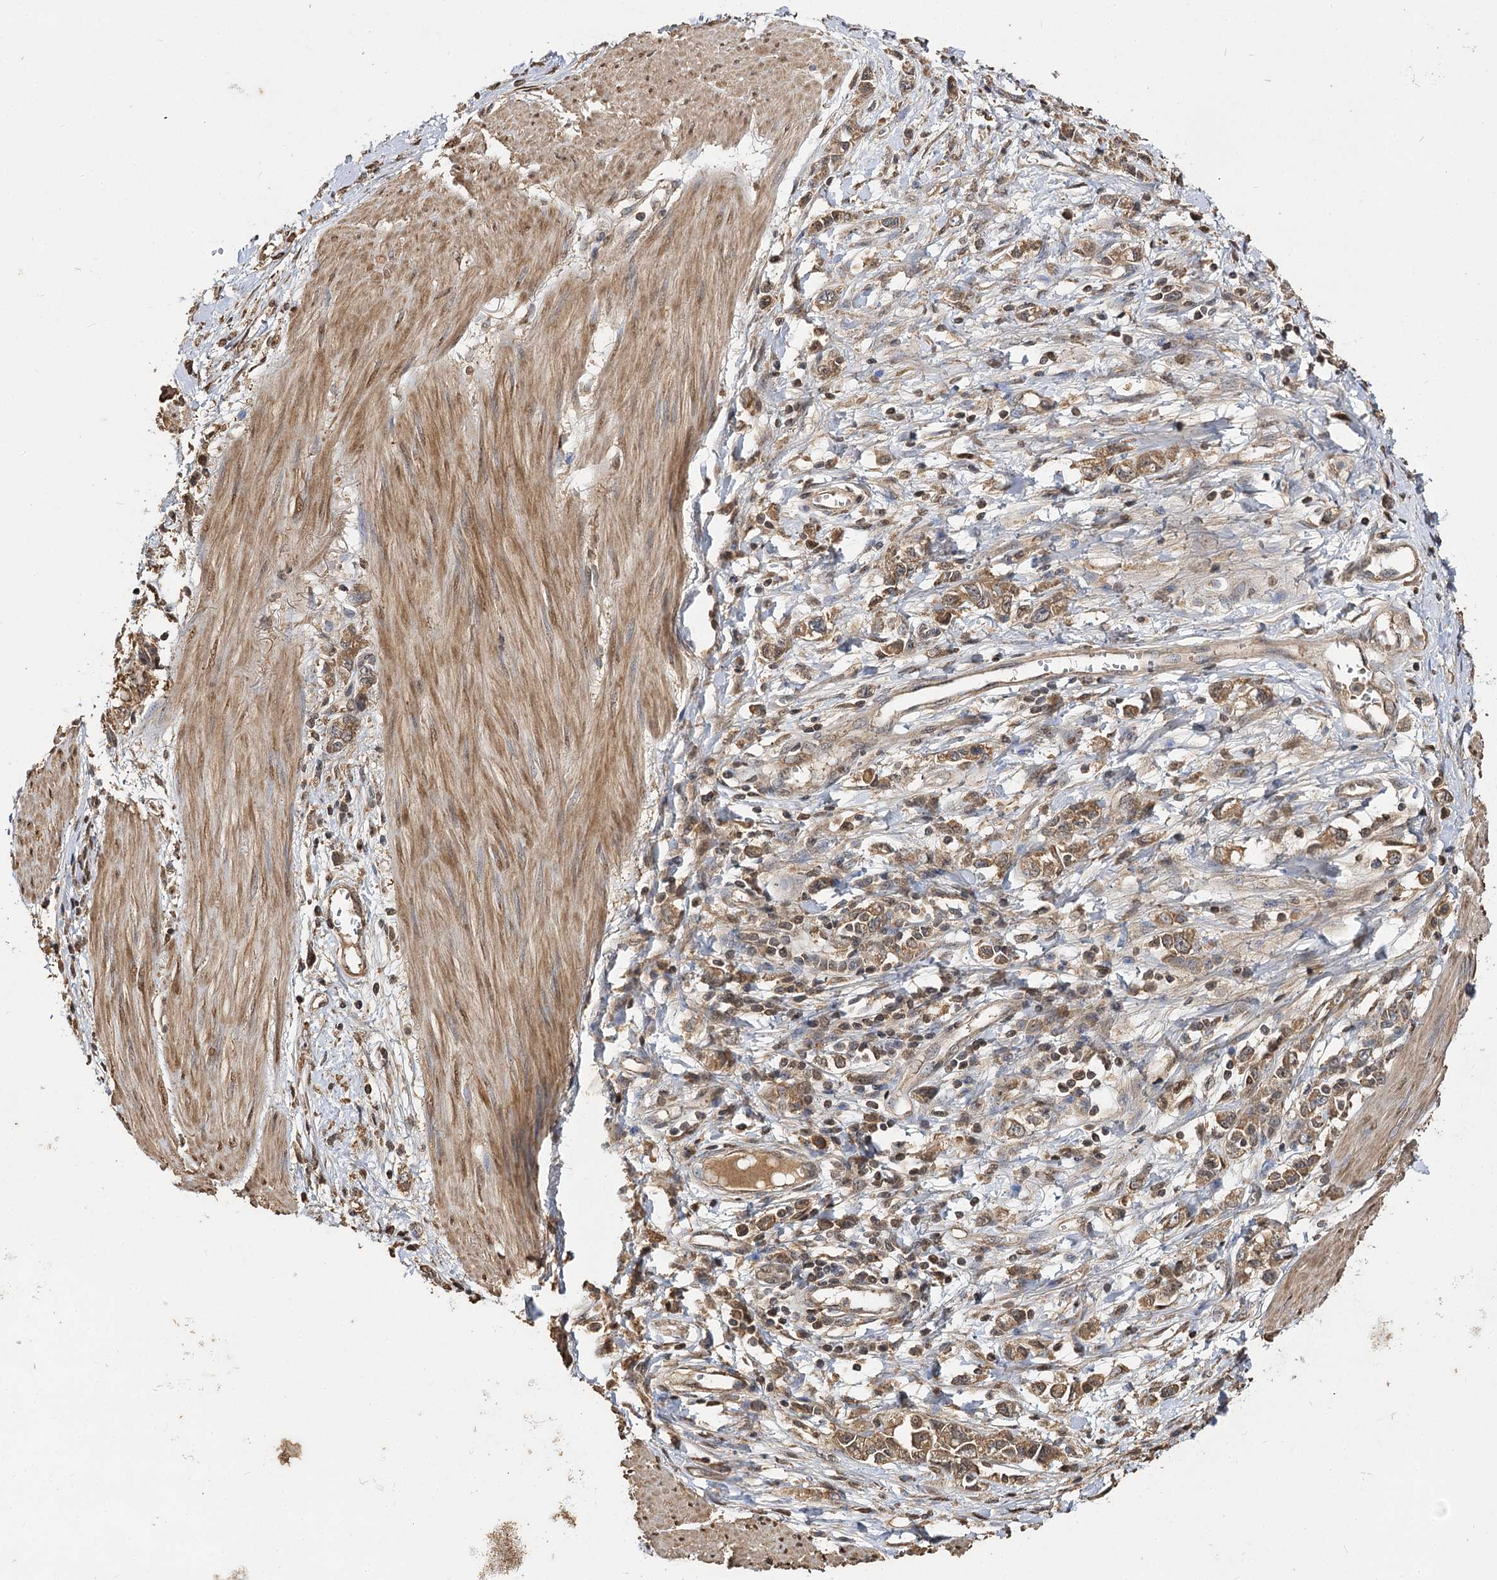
{"staining": {"intensity": "moderate", "quantity": ">75%", "location": "cytoplasmic/membranous"}, "tissue": "stomach cancer", "cell_type": "Tumor cells", "image_type": "cancer", "snomed": [{"axis": "morphology", "description": "Adenocarcinoma, NOS"}, {"axis": "topography", "description": "Stomach"}], "caption": "A brown stain shows moderate cytoplasmic/membranous expression of a protein in stomach cancer tumor cells.", "gene": "ARL13A", "patient": {"sex": "female", "age": 76}}